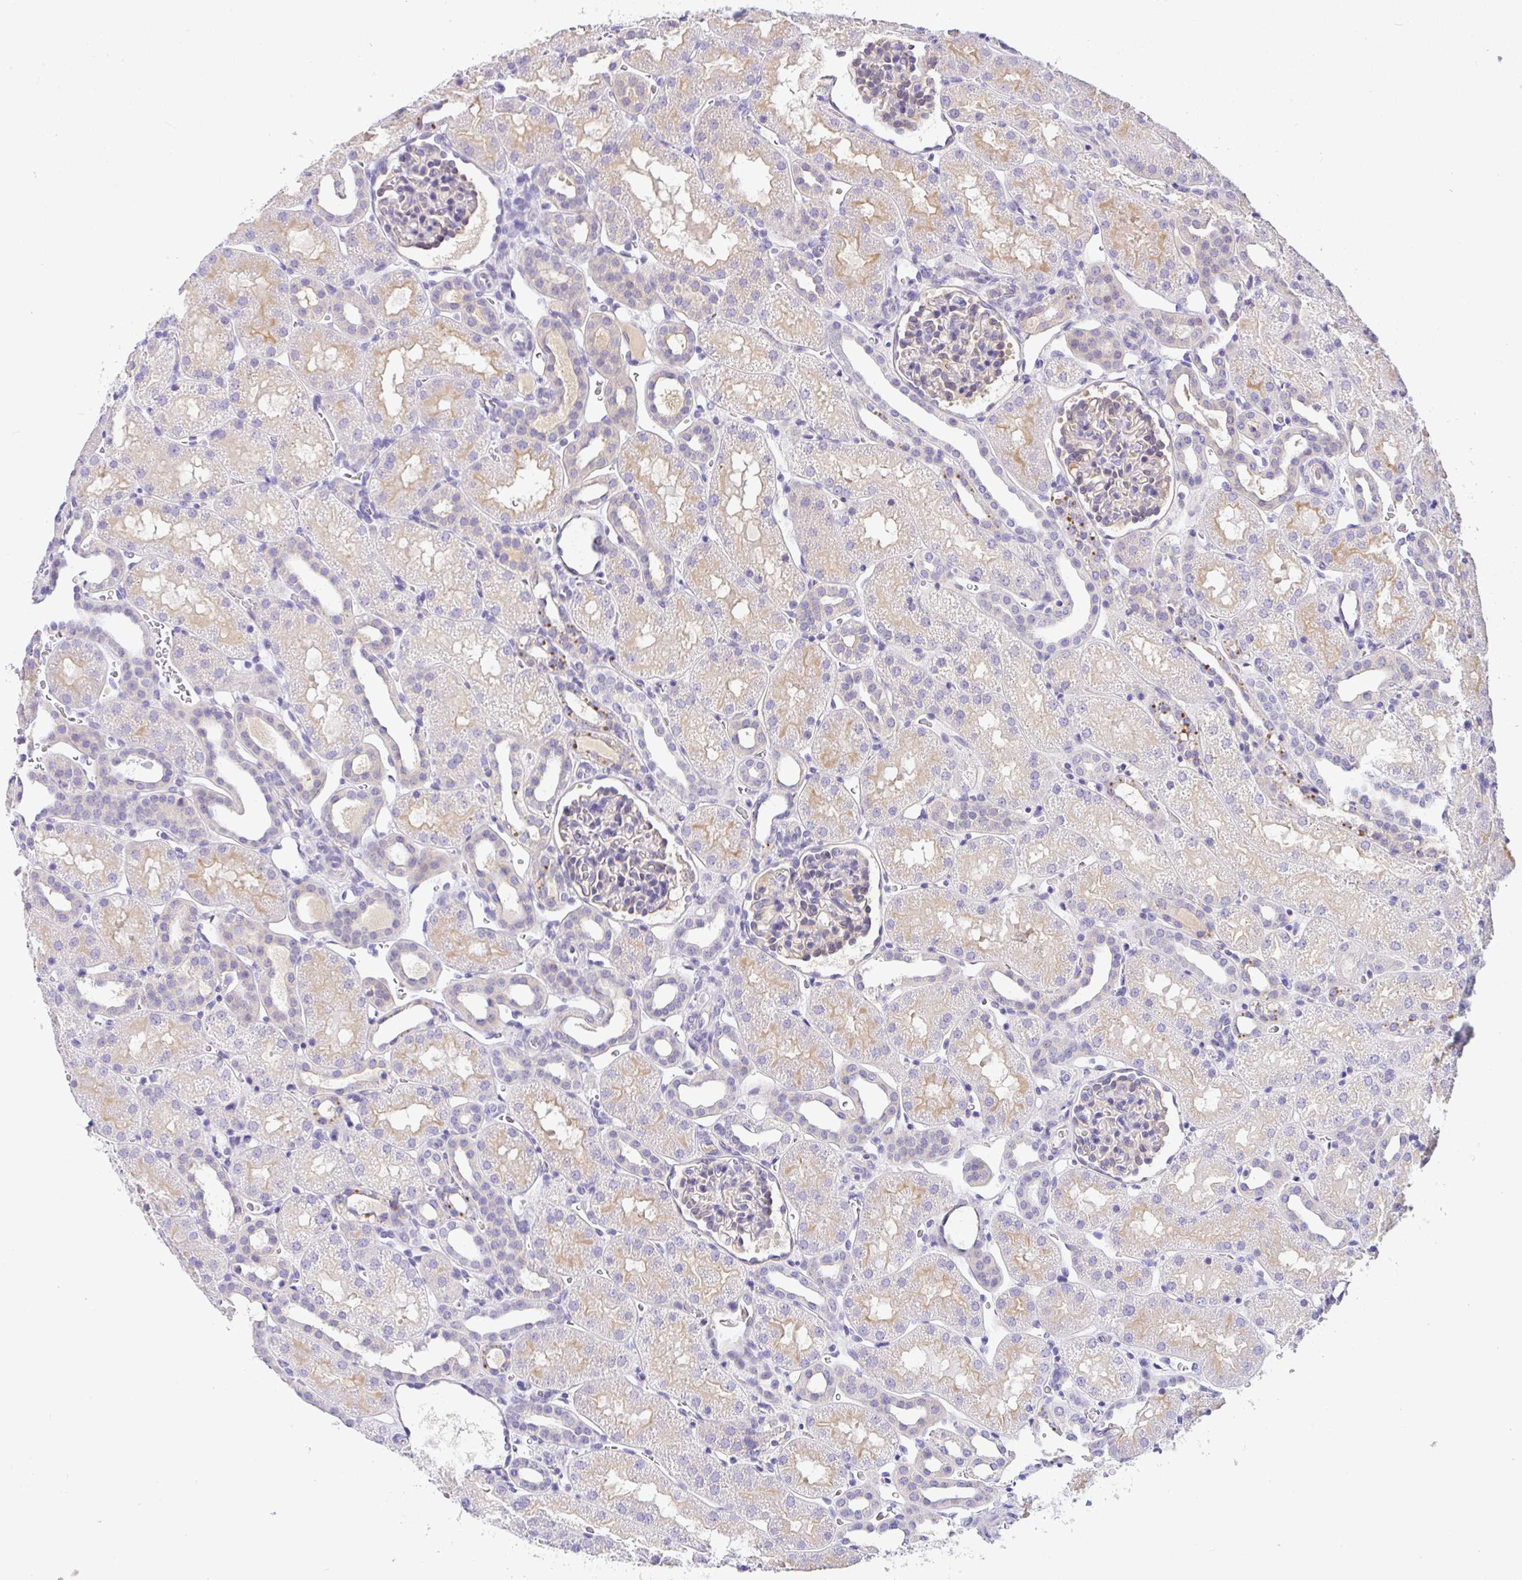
{"staining": {"intensity": "negative", "quantity": "none", "location": "none"}, "tissue": "kidney", "cell_type": "Cells in glomeruli", "image_type": "normal", "snomed": [{"axis": "morphology", "description": "Normal tissue, NOS"}, {"axis": "topography", "description": "Kidney"}], "caption": "Kidney was stained to show a protein in brown. There is no significant expression in cells in glomeruli. Brightfield microscopy of IHC stained with DAB (3,3'-diaminobenzidine) (brown) and hematoxylin (blue), captured at high magnification.", "gene": "SERPINE3", "patient": {"sex": "male", "age": 2}}